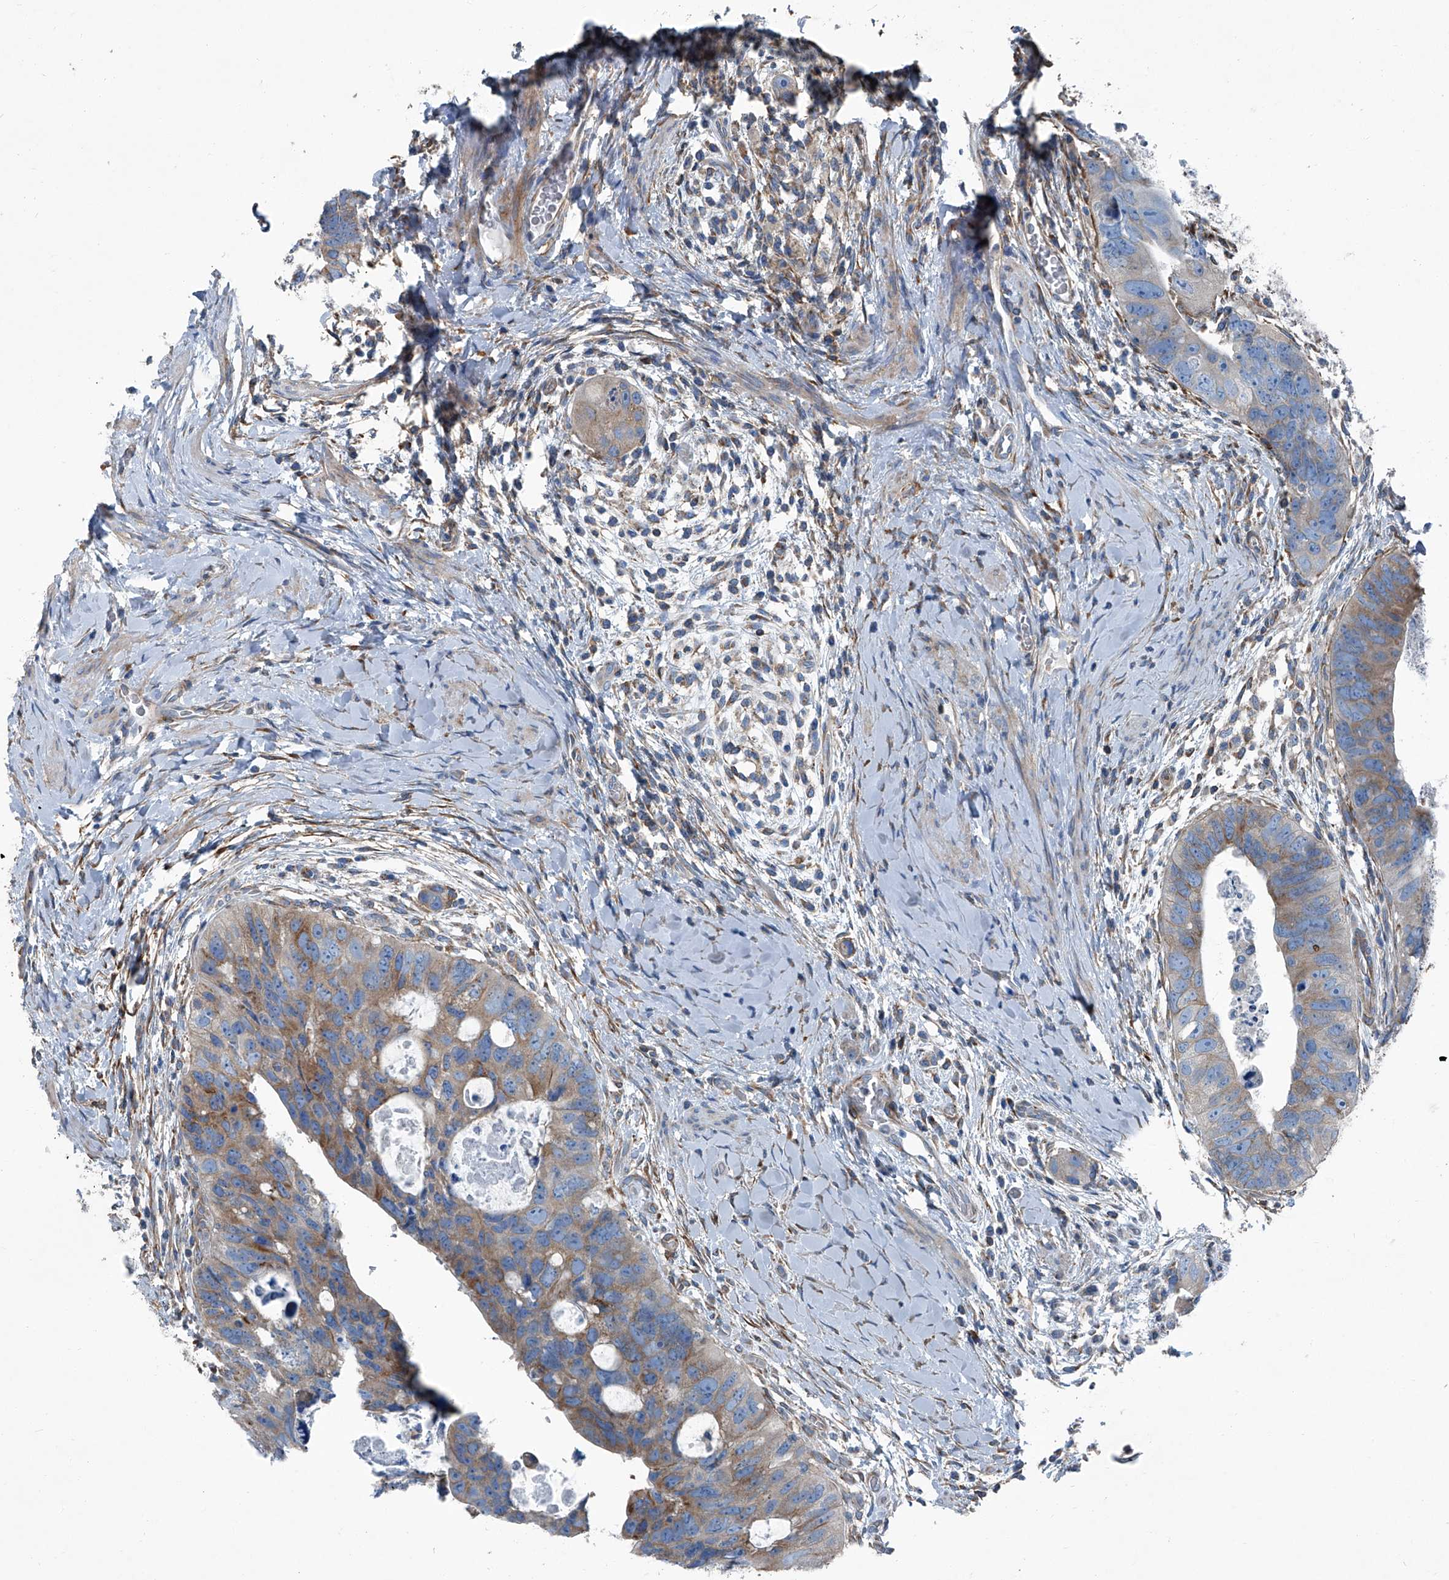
{"staining": {"intensity": "moderate", "quantity": "<25%", "location": "cytoplasmic/membranous"}, "tissue": "colorectal cancer", "cell_type": "Tumor cells", "image_type": "cancer", "snomed": [{"axis": "morphology", "description": "Adenocarcinoma, NOS"}, {"axis": "topography", "description": "Rectum"}], "caption": "IHC (DAB) staining of colorectal cancer exhibits moderate cytoplasmic/membranous protein staining in about <25% of tumor cells.", "gene": "SEPTIN7", "patient": {"sex": "male", "age": 59}}